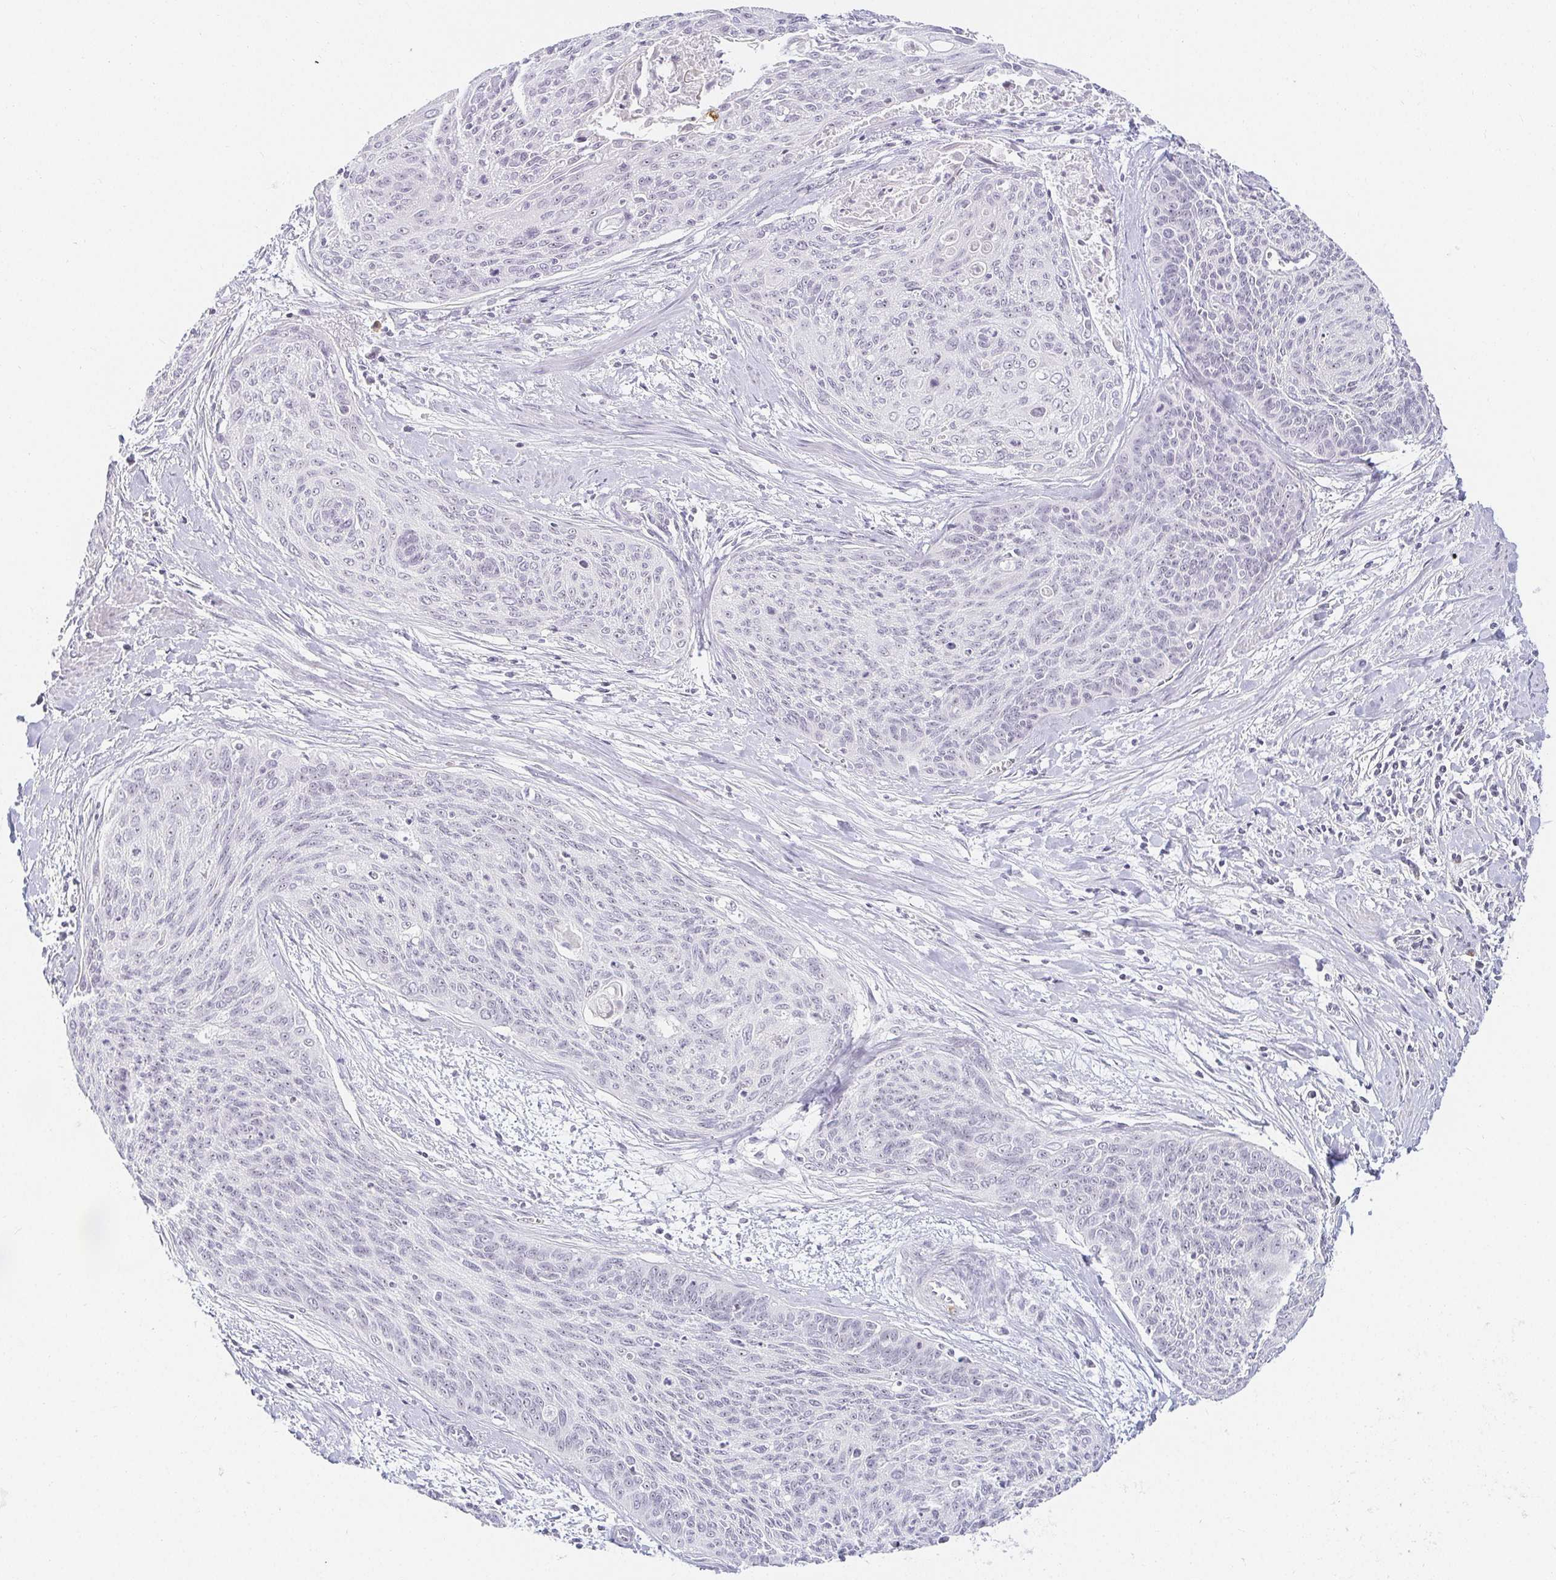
{"staining": {"intensity": "negative", "quantity": "none", "location": "none"}, "tissue": "cervical cancer", "cell_type": "Tumor cells", "image_type": "cancer", "snomed": [{"axis": "morphology", "description": "Squamous cell carcinoma, NOS"}, {"axis": "topography", "description": "Cervix"}], "caption": "Tumor cells are negative for protein expression in human cervical cancer (squamous cell carcinoma).", "gene": "ACAN", "patient": {"sex": "female", "age": 55}}